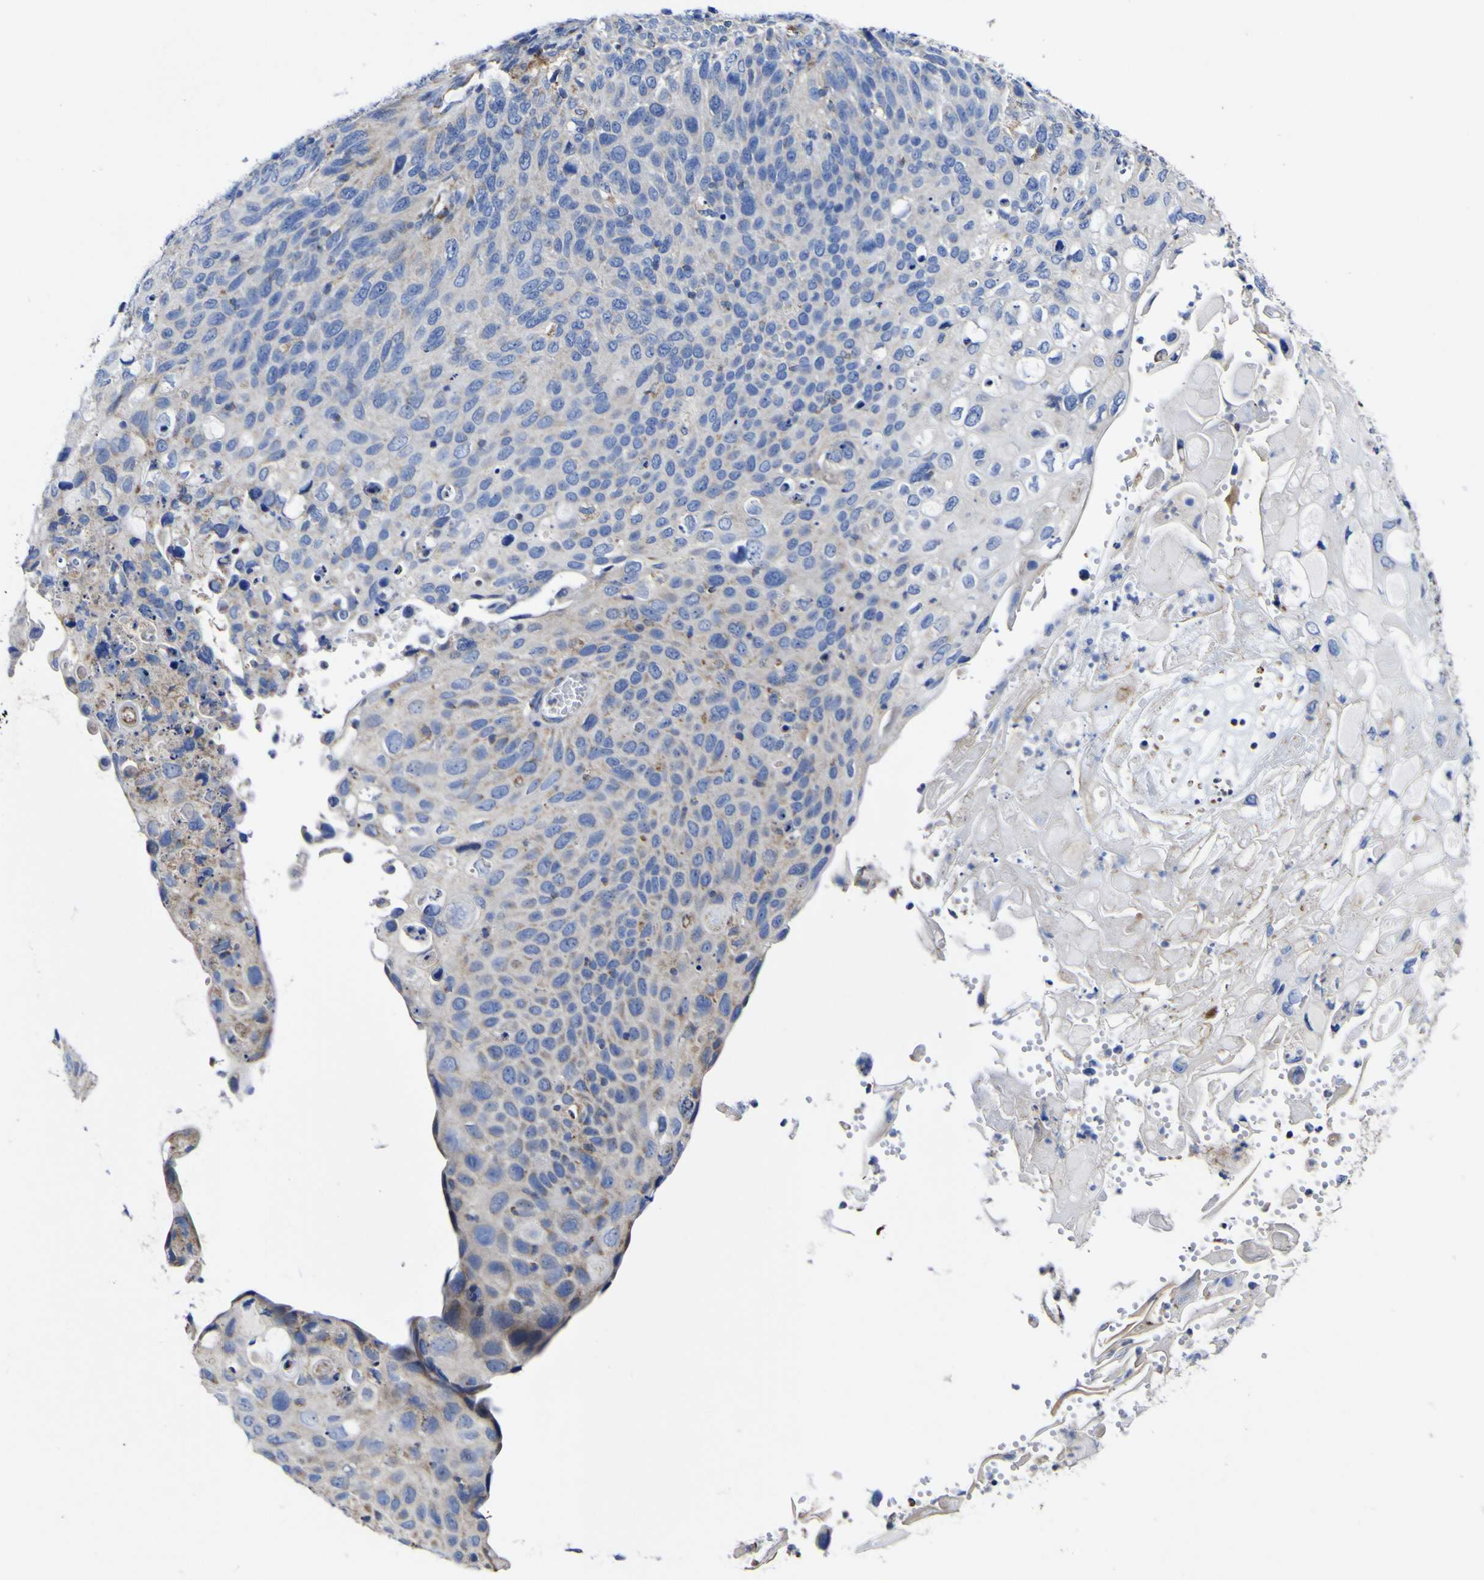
{"staining": {"intensity": "moderate", "quantity": "<25%", "location": "cytoplasmic/membranous"}, "tissue": "cervical cancer", "cell_type": "Tumor cells", "image_type": "cancer", "snomed": [{"axis": "morphology", "description": "Squamous cell carcinoma, NOS"}, {"axis": "topography", "description": "Cervix"}], "caption": "Cervical cancer (squamous cell carcinoma) stained for a protein (brown) displays moderate cytoplasmic/membranous positive staining in approximately <25% of tumor cells.", "gene": "CCDC90B", "patient": {"sex": "female", "age": 70}}